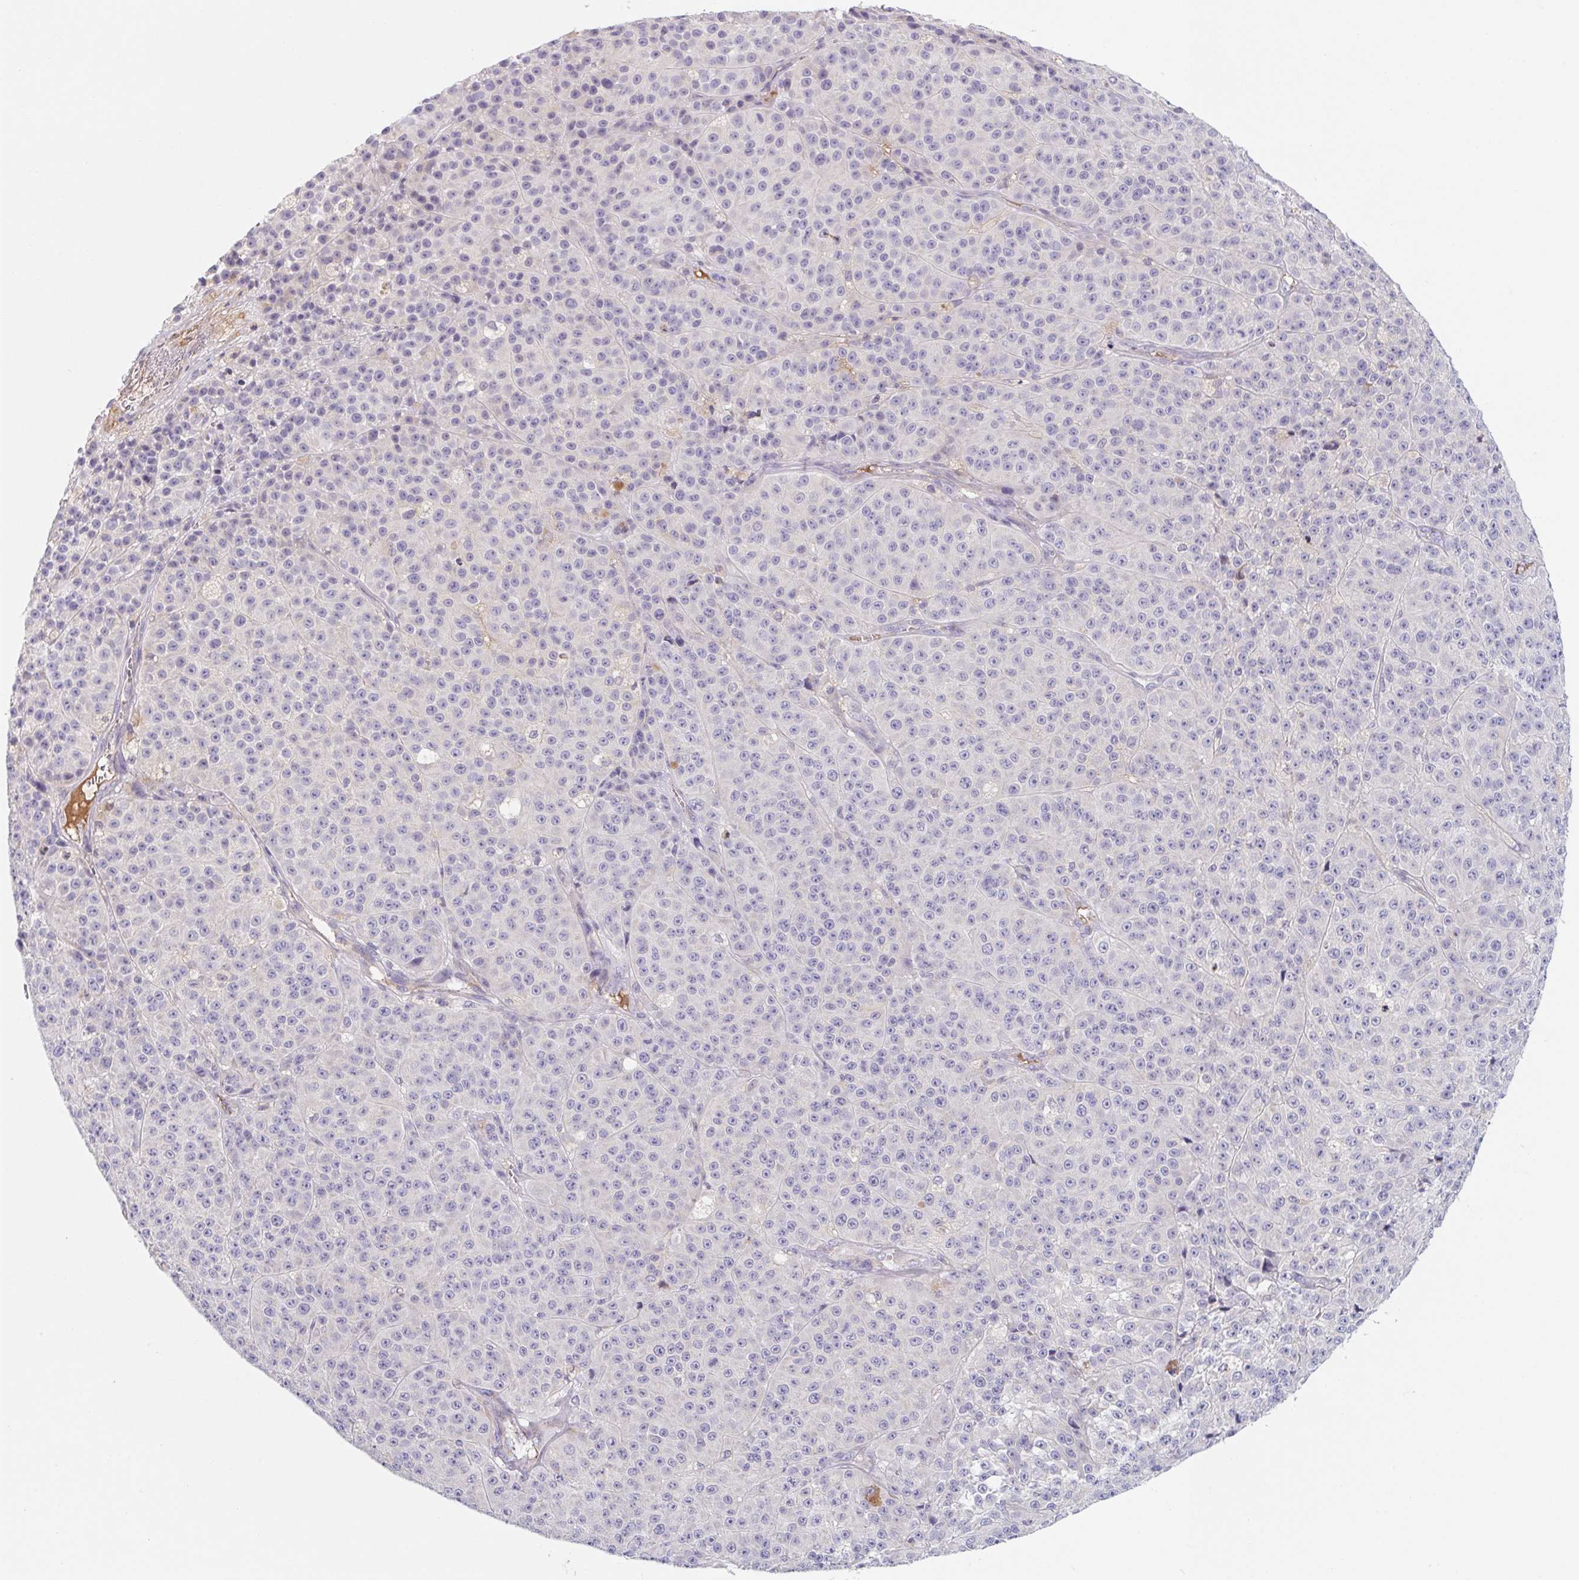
{"staining": {"intensity": "moderate", "quantity": "<25%", "location": "cytoplasmic/membranous"}, "tissue": "melanoma", "cell_type": "Tumor cells", "image_type": "cancer", "snomed": [{"axis": "morphology", "description": "Malignant melanoma, NOS"}, {"axis": "topography", "description": "Skin"}], "caption": "Melanoma stained for a protein reveals moderate cytoplasmic/membranous positivity in tumor cells. (Stains: DAB (3,3'-diaminobenzidine) in brown, nuclei in blue, Microscopy: brightfield microscopy at high magnification).", "gene": "LPA", "patient": {"sex": "female", "age": 58}}